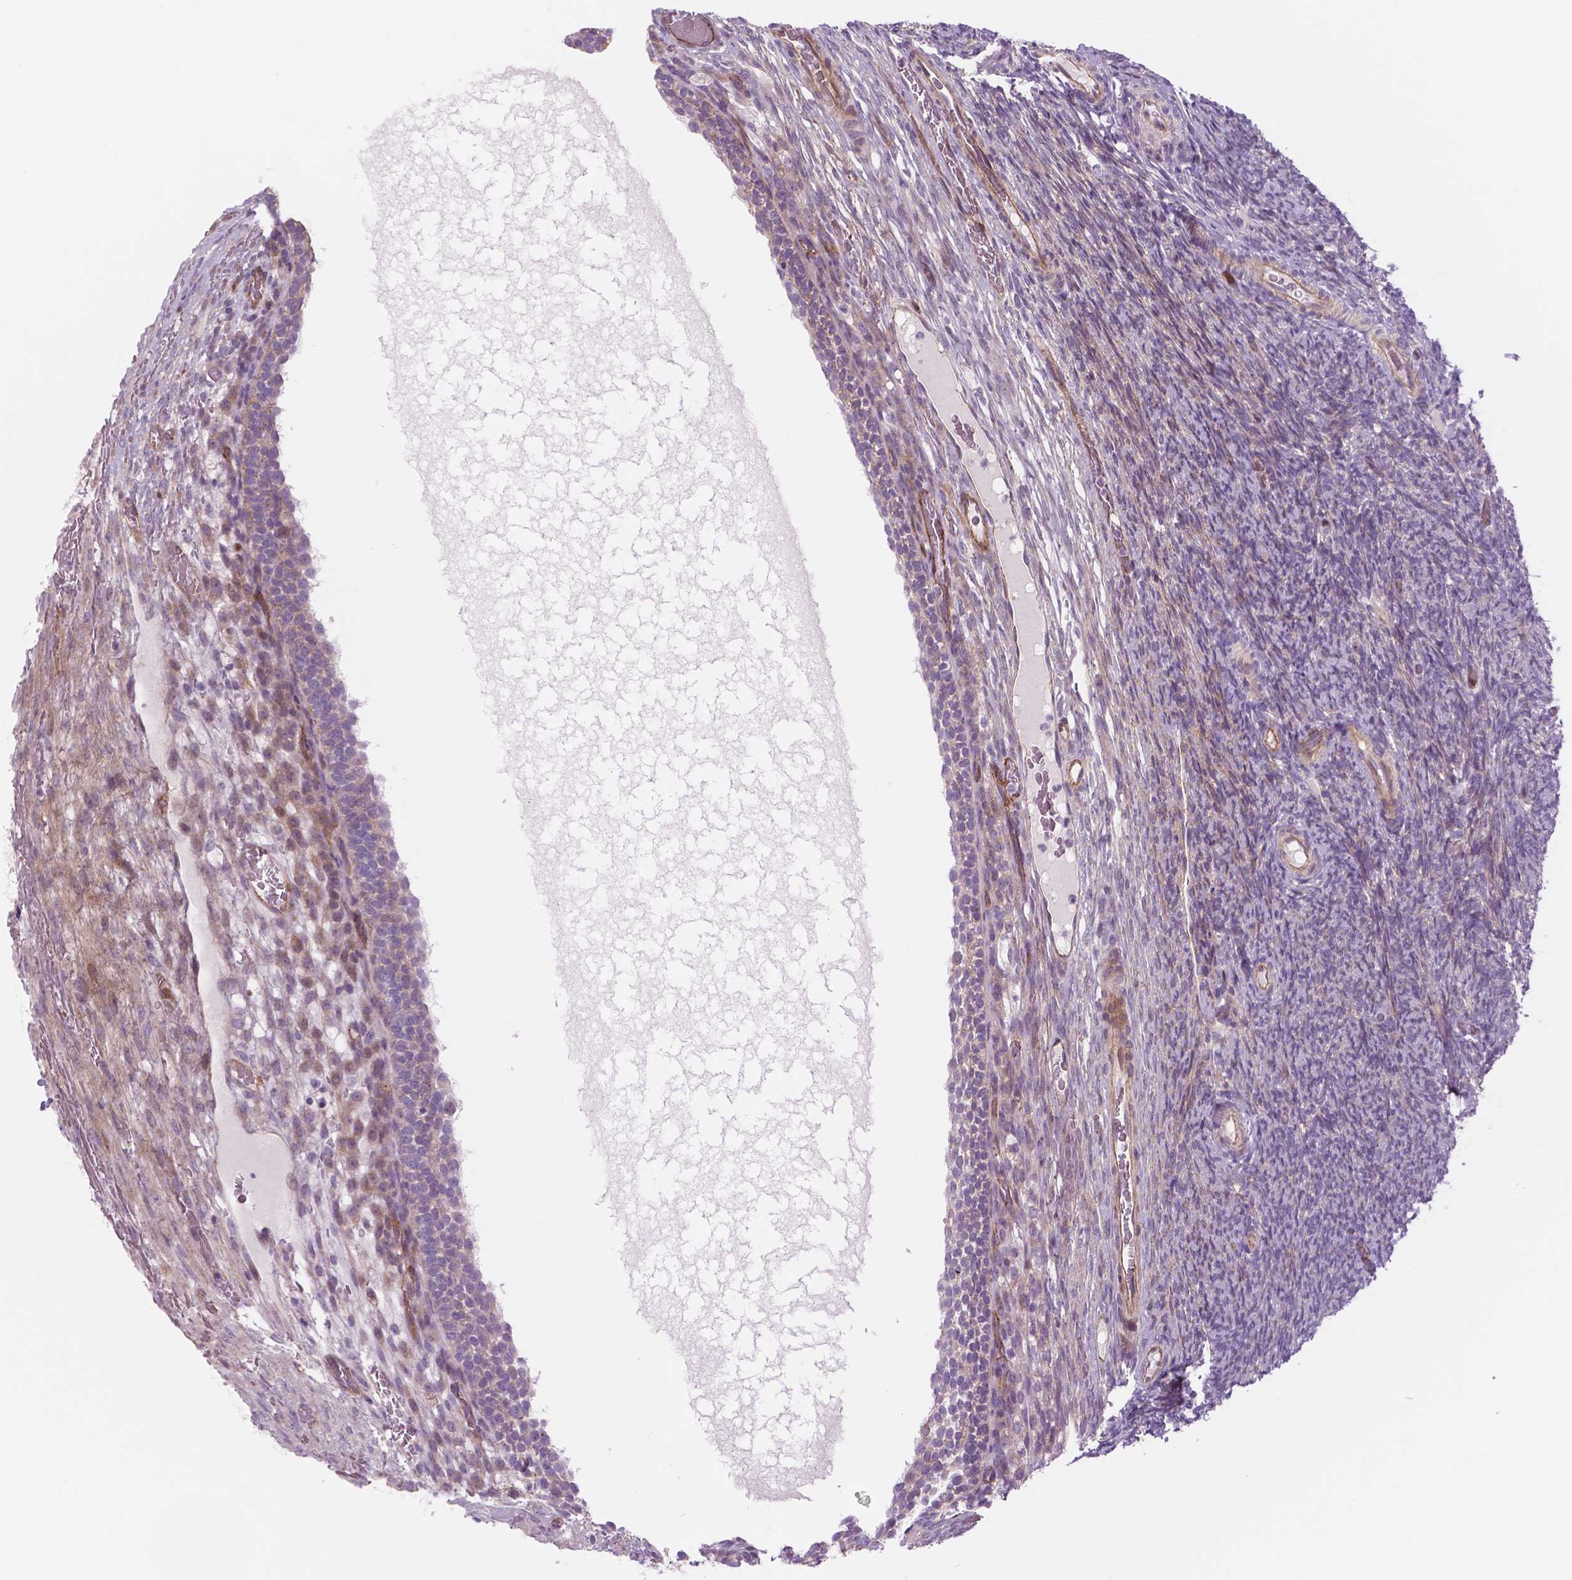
{"staining": {"intensity": "negative", "quantity": "none", "location": "none"}, "tissue": "ovary", "cell_type": "Follicle cells", "image_type": "normal", "snomed": [{"axis": "morphology", "description": "Normal tissue, NOS"}, {"axis": "topography", "description": "Ovary"}], "caption": "DAB (3,3'-diaminobenzidine) immunohistochemical staining of unremarkable human ovary exhibits no significant expression in follicle cells.", "gene": "RND3", "patient": {"sex": "female", "age": 34}}